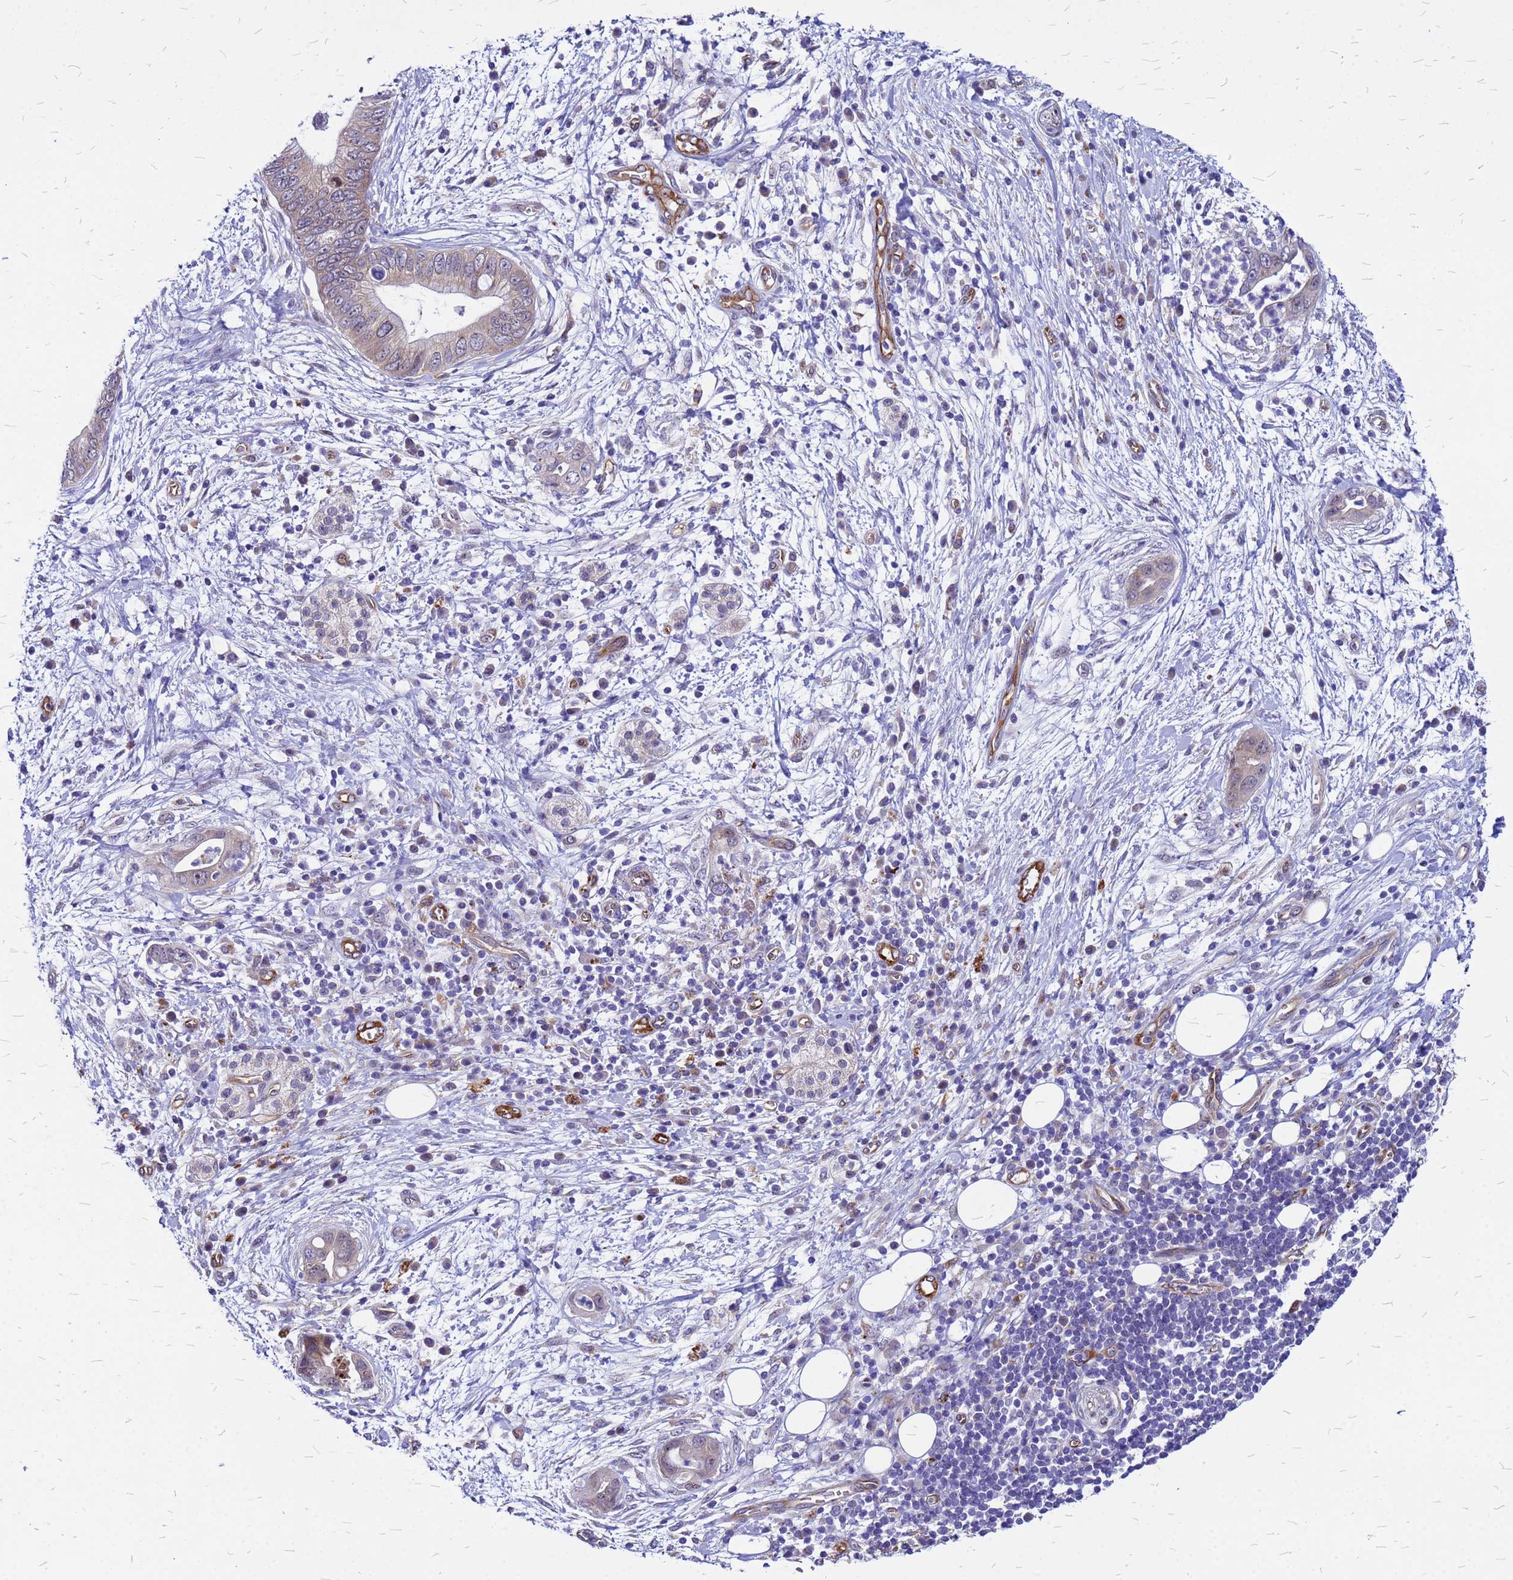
{"staining": {"intensity": "weak", "quantity": "25%-75%", "location": "cytoplasmic/membranous"}, "tissue": "pancreatic cancer", "cell_type": "Tumor cells", "image_type": "cancer", "snomed": [{"axis": "morphology", "description": "Adenocarcinoma, NOS"}, {"axis": "topography", "description": "Pancreas"}], "caption": "High-power microscopy captured an immunohistochemistry (IHC) micrograph of pancreatic cancer (adenocarcinoma), revealing weak cytoplasmic/membranous staining in approximately 25%-75% of tumor cells.", "gene": "NOSTRIN", "patient": {"sex": "male", "age": 75}}